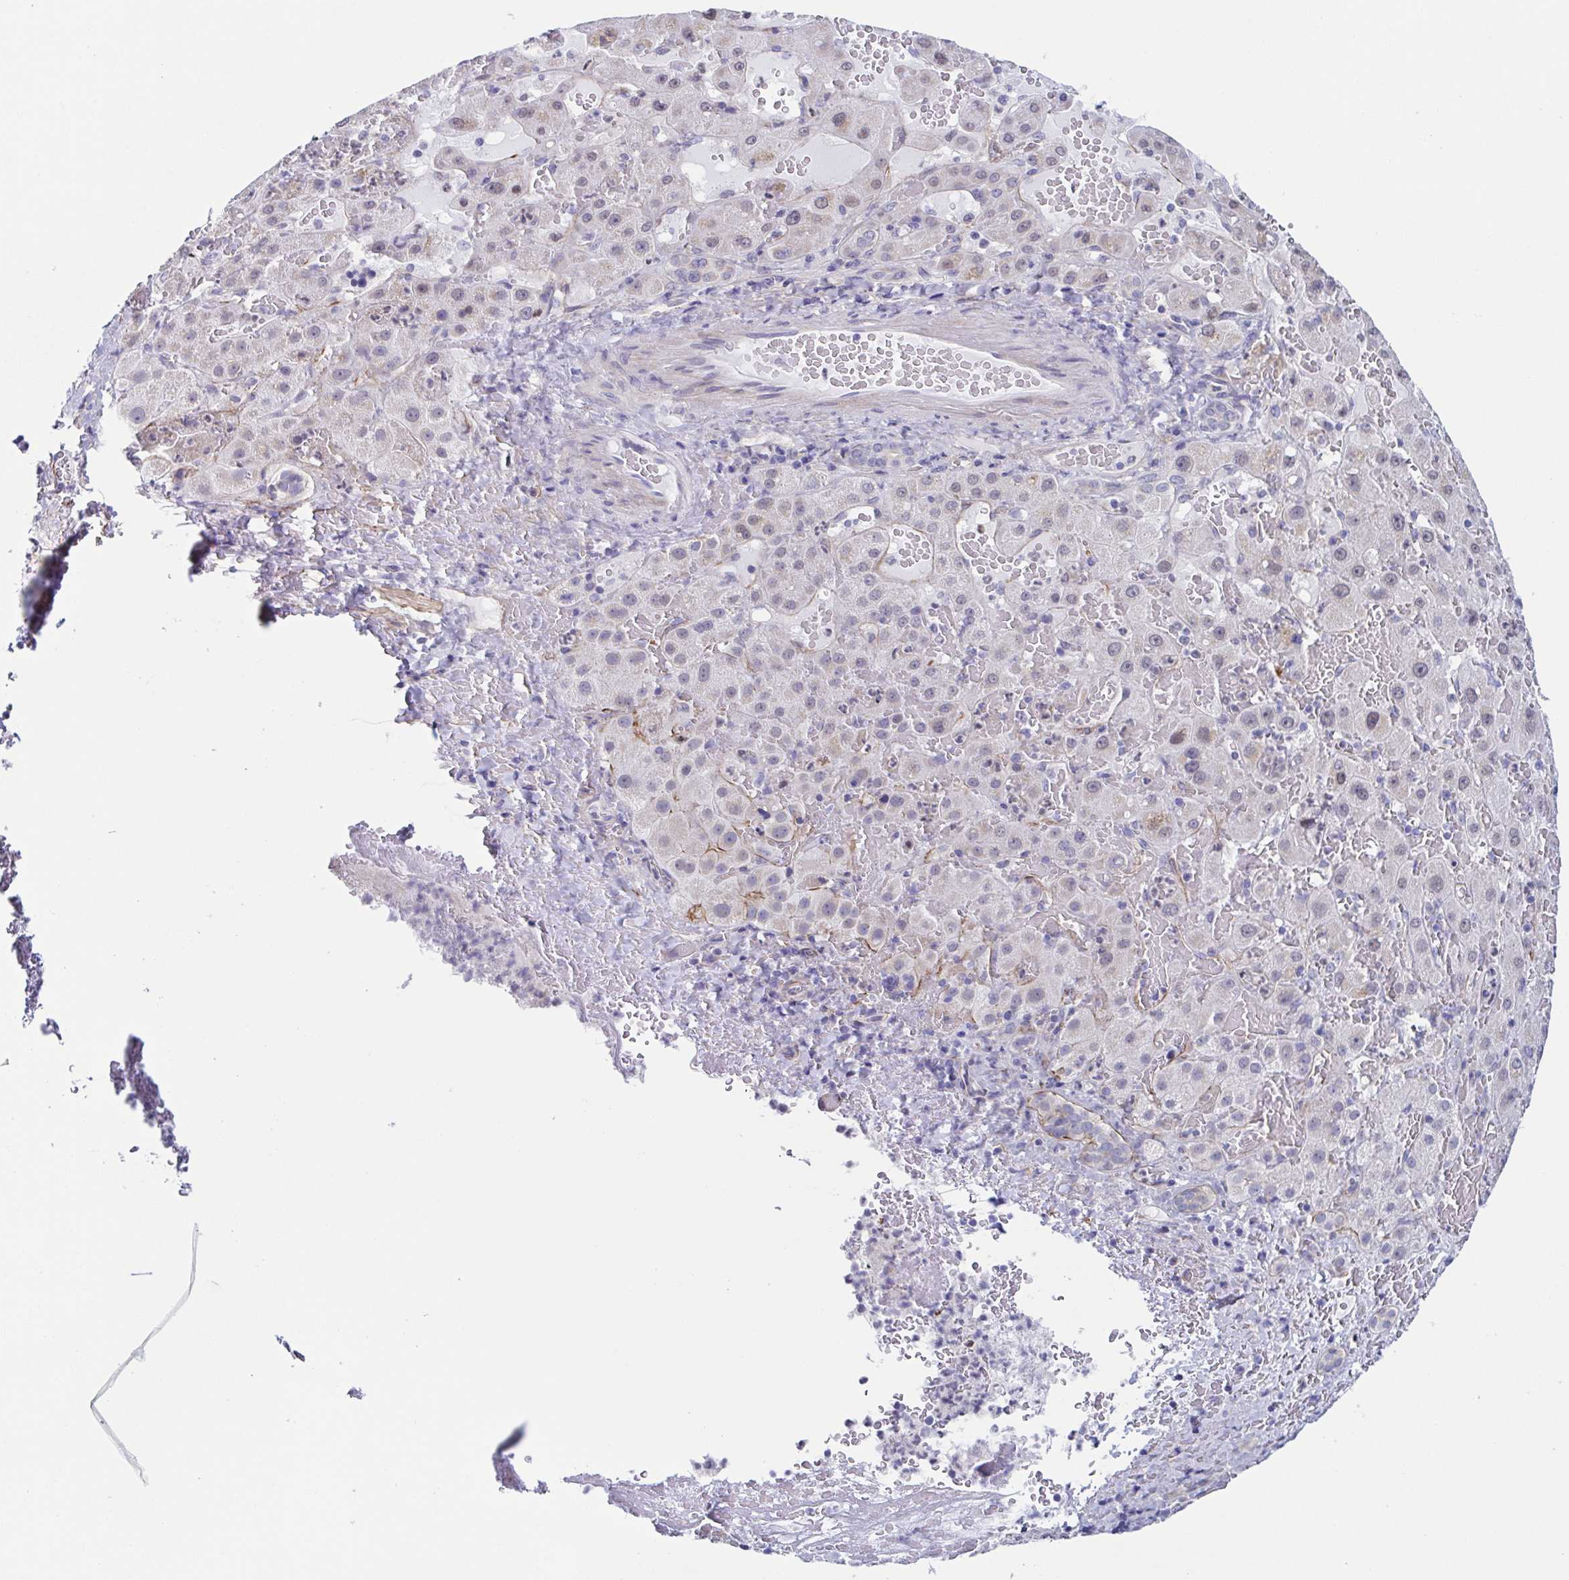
{"staining": {"intensity": "moderate", "quantity": "<25%", "location": "nuclear"}, "tissue": "liver cancer", "cell_type": "Tumor cells", "image_type": "cancer", "snomed": [{"axis": "morphology", "description": "Carcinoma, Hepatocellular, NOS"}, {"axis": "topography", "description": "Liver"}], "caption": "There is low levels of moderate nuclear positivity in tumor cells of liver cancer (hepatocellular carcinoma), as demonstrated by immunohistochemical staining (brown color).", "gene": "PBOV1", "patient": {"sex": "female", "age": 73}}